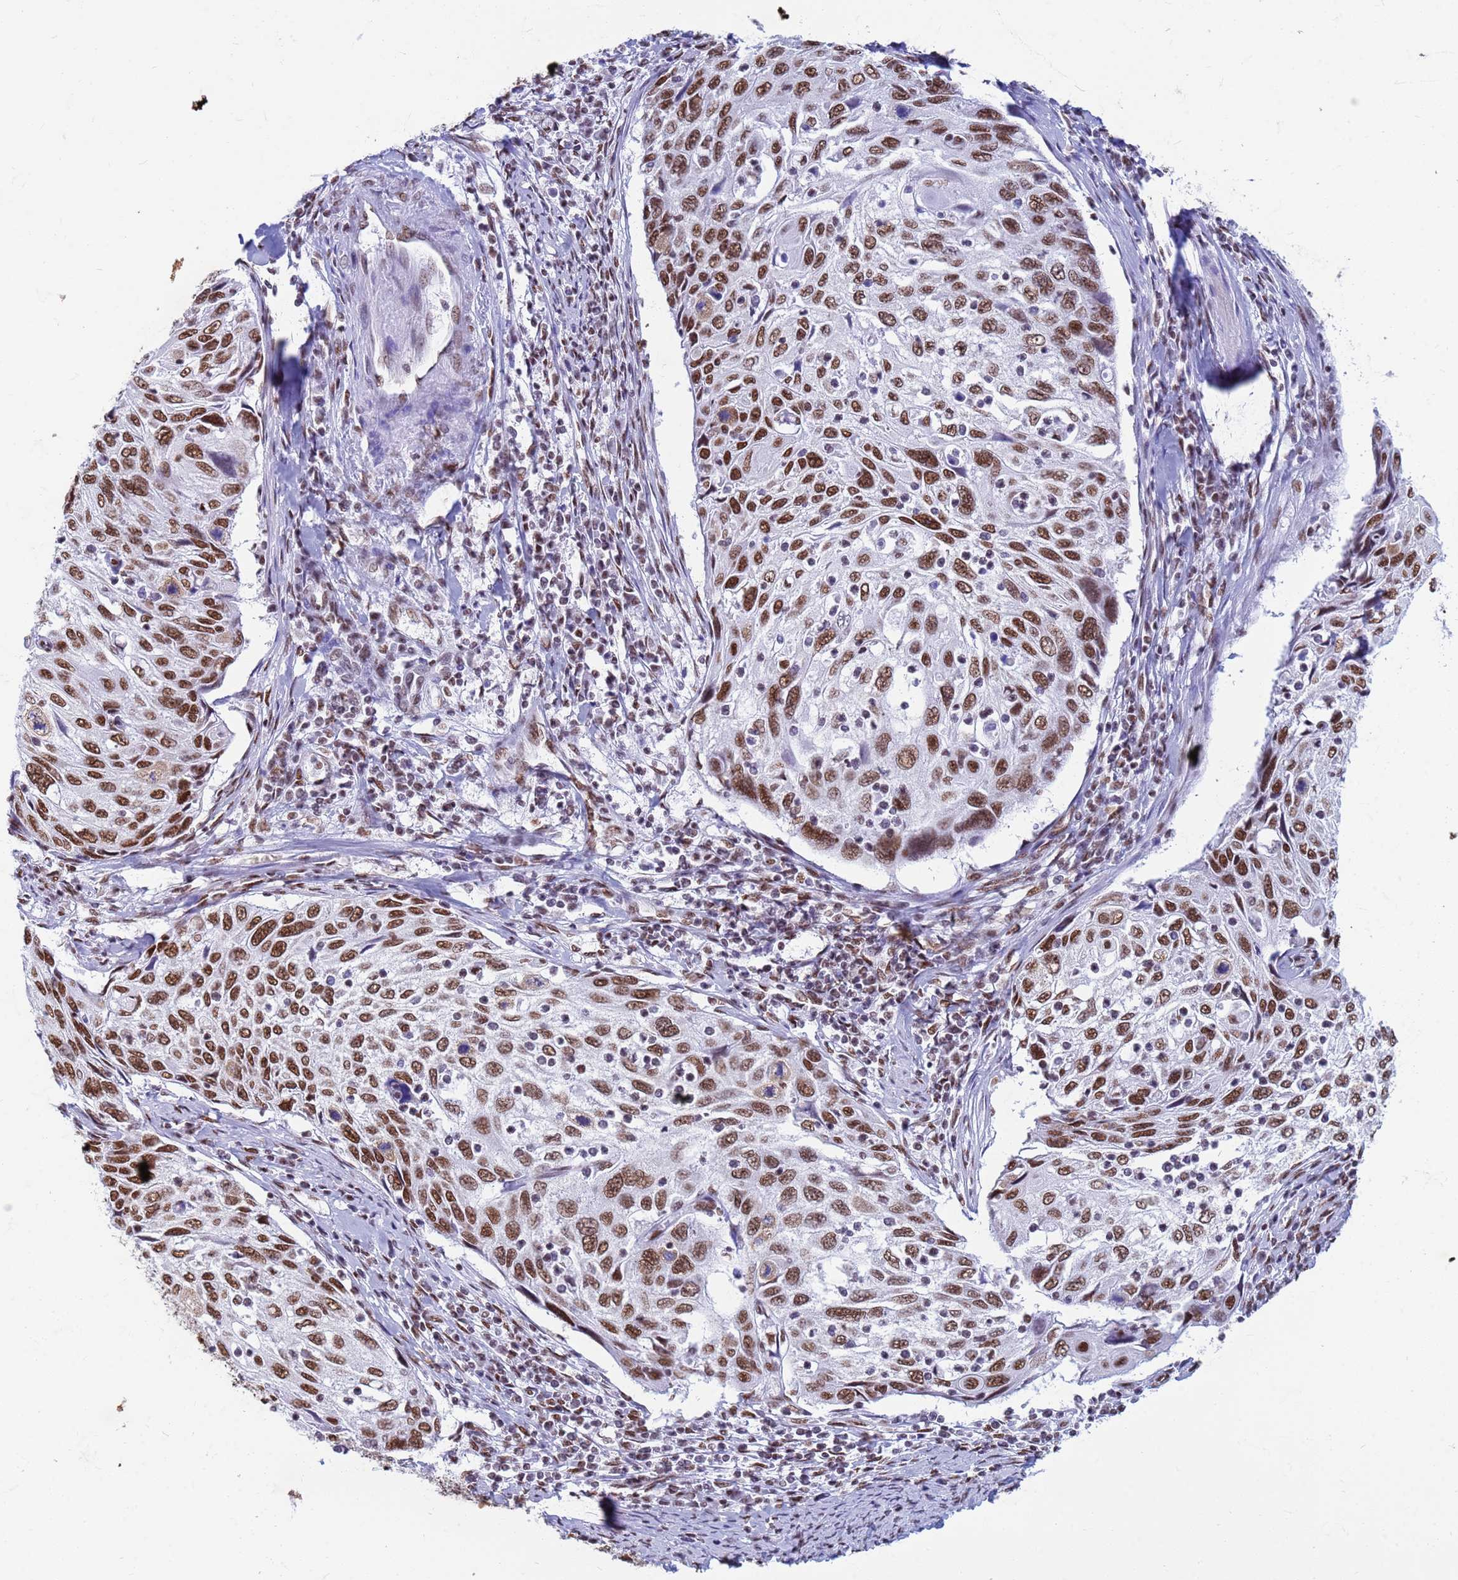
{"staining": {"intensity": "strong", "quantity": ">75%", "location": "nuclear"}, "tissue": "cervical cancer", "cell_type": "Tumor cells", "image_type": "cancer", "snomed": [{"axis": "morphology", "description": "Squamous cell carcinoma, NOS"}, {"axis": "topography", "description": "Cervix"}], "caption": "This is an image of immunohistochemistry (IHC) staining of cervical cancer, which shows strong positivity in the nuclear of tumor cells.", "gene": "FAM170B", "patient": {"sex": "female", "age": 70}}